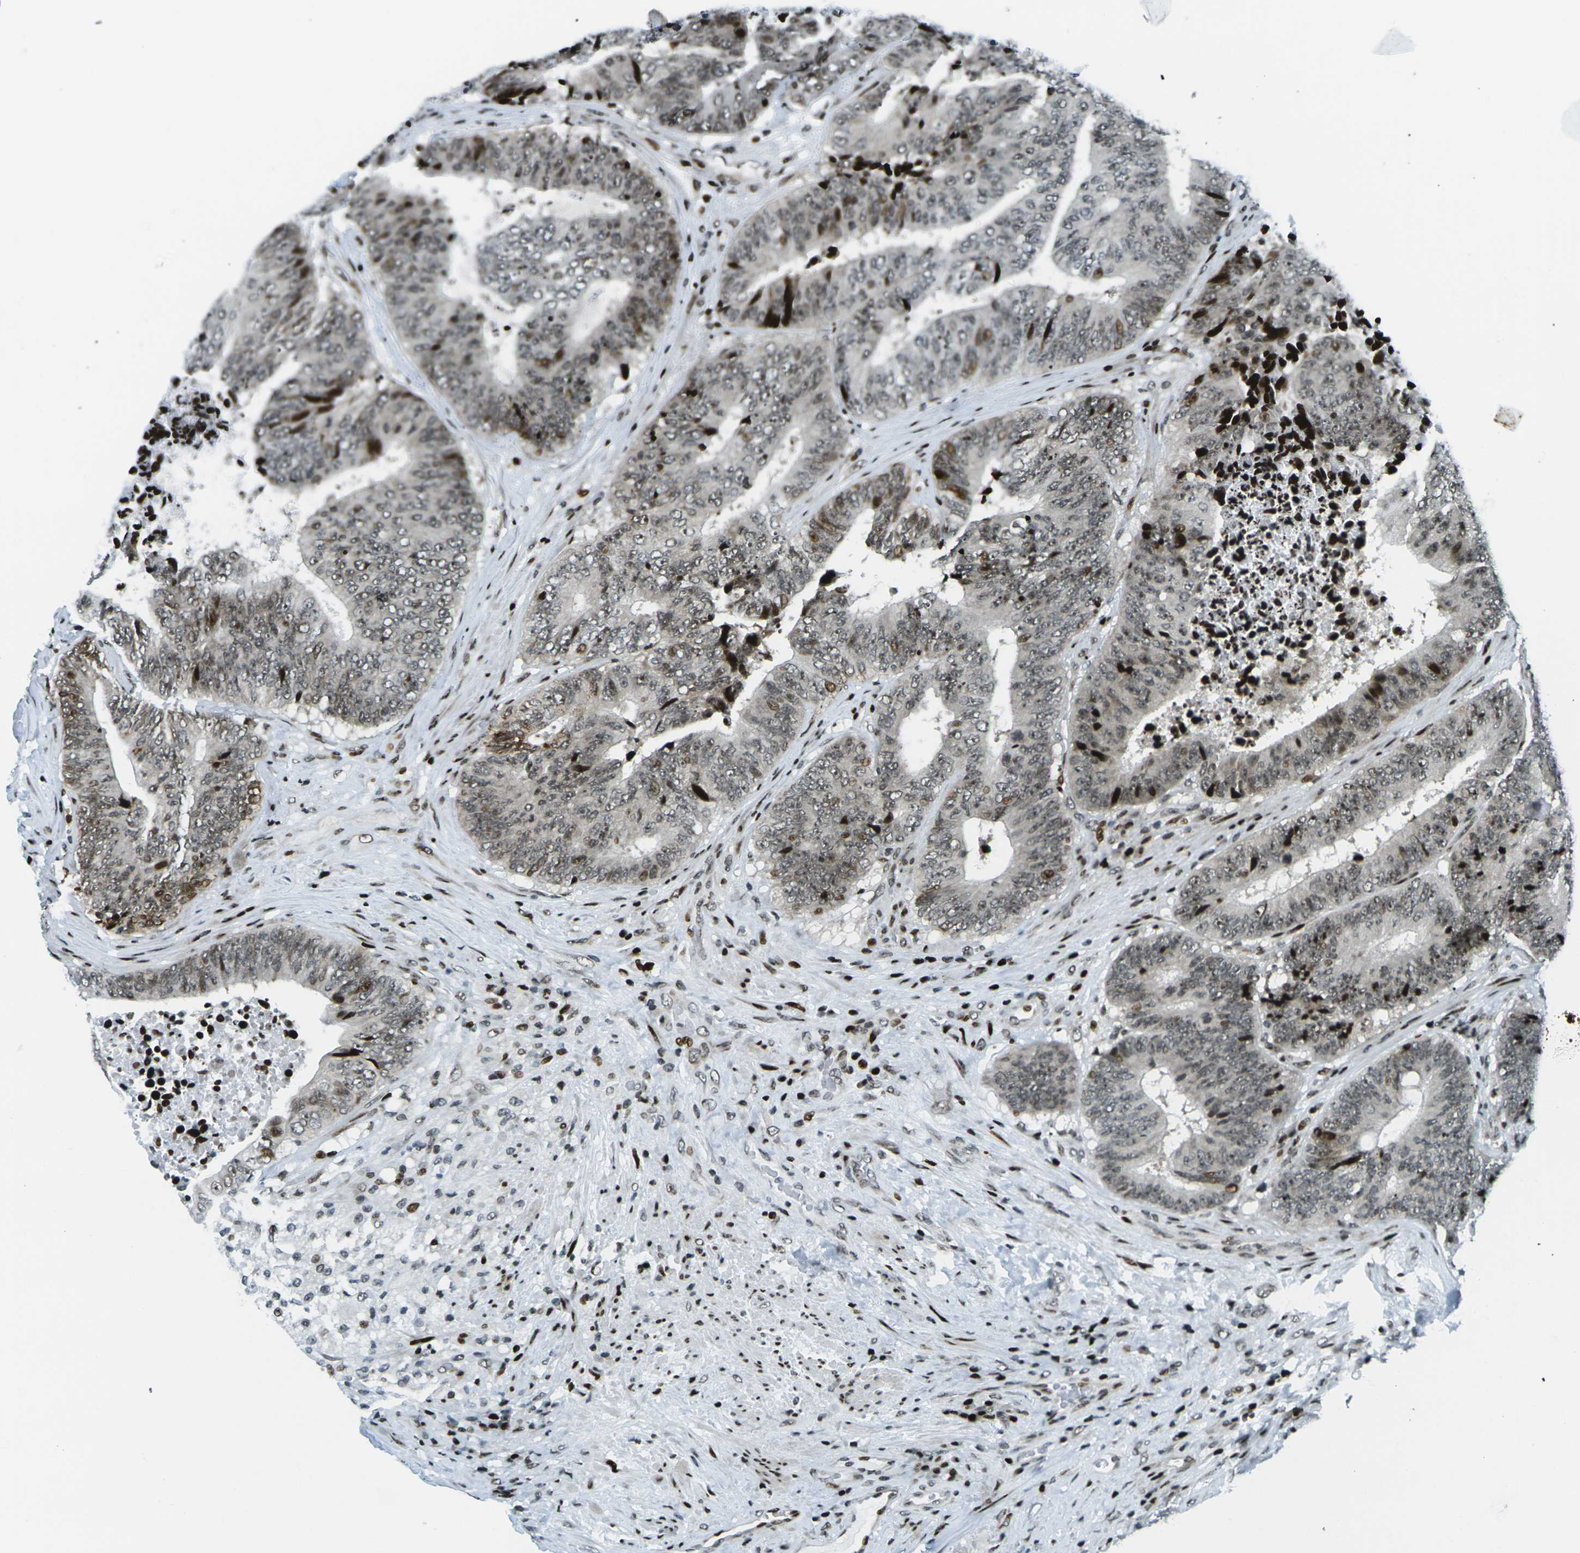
{"staining": {"intensity": "moderate", "quantity": ">75%", "location": "cytoplasmic/membranous,nuclear"}, "tissue": "colorectal cancer", "cell_type": "Tumor cells", "image_type": "cancer", "snomed": [{"axis": "morphology", "description": "Adenocarcinoma, NOS"}, {"axis": "topography", "description": "Rectum"}], "caption": "Moderate cytoplasmic/membranous and nuclear staining is appreciated in approximately >75% of tumor cells in colorectal cancer.", "gene": "H3-3A", "patient": {"sex": "male", "age": 72}}